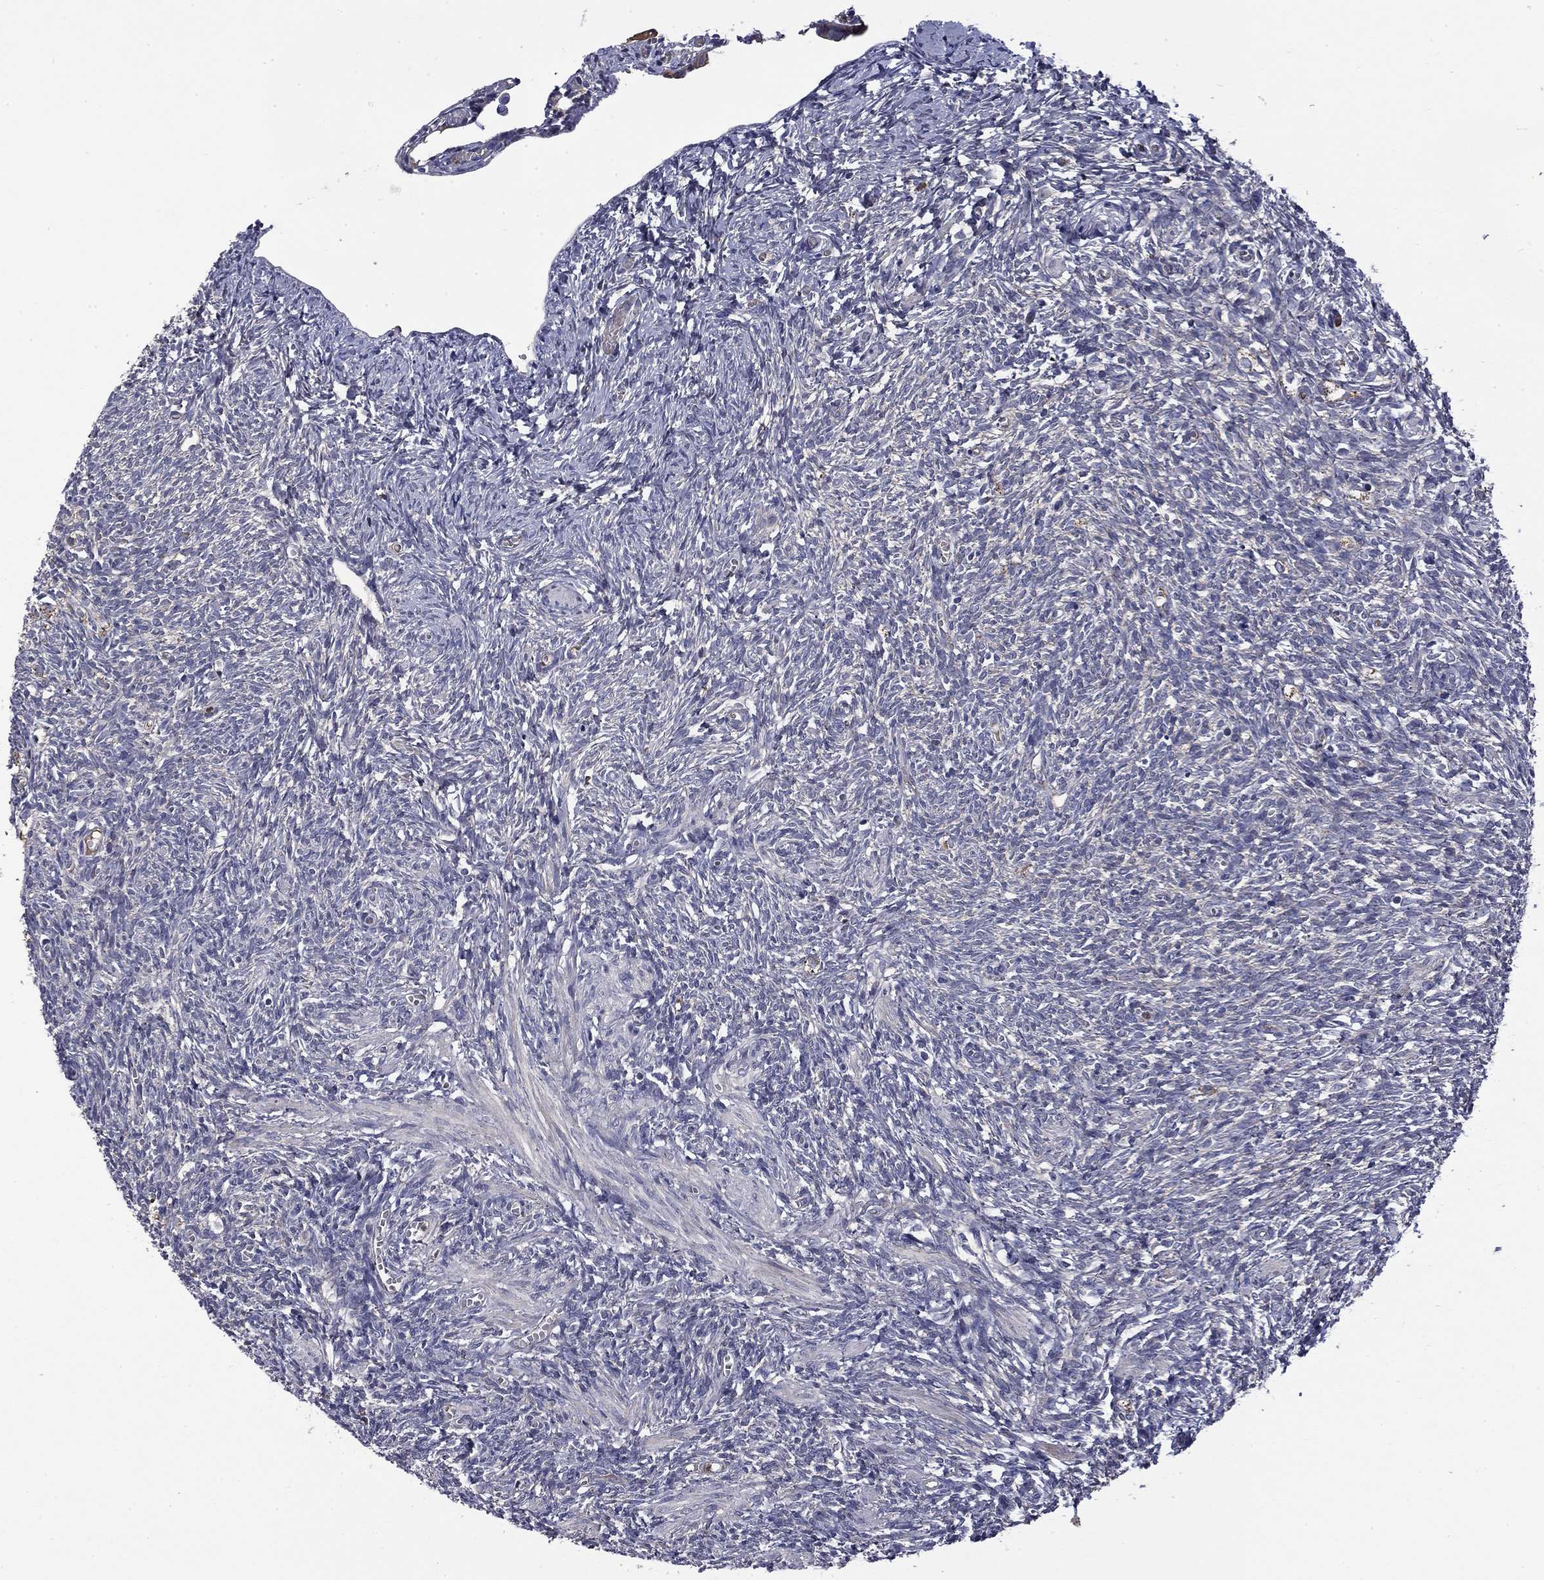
{"staining": {"intensity": "strong", "quantity": ">75%", "location": "cytoplasmic/membranous"}, "tissue": "ovary", "cell_type": "Follicle cells", "image_type": "normal", "snomed": [{"axis": "morphology", "description": "Normal tissue, NOS"}, {"axis": "topography", "description": "Ovary"}], "caption": "DAB (3,3'-diaminobenzidine) immunohistochemical staining of unremarkable ovary displays strong cytoplasmic/membranous protein positivity in approximately >75% of follicle cells. The protein of interest is shown in brown color, while the nuclei are stained blue.", "gene": "CEACAM7", "patient": {"sex": "female", "age": 43}}